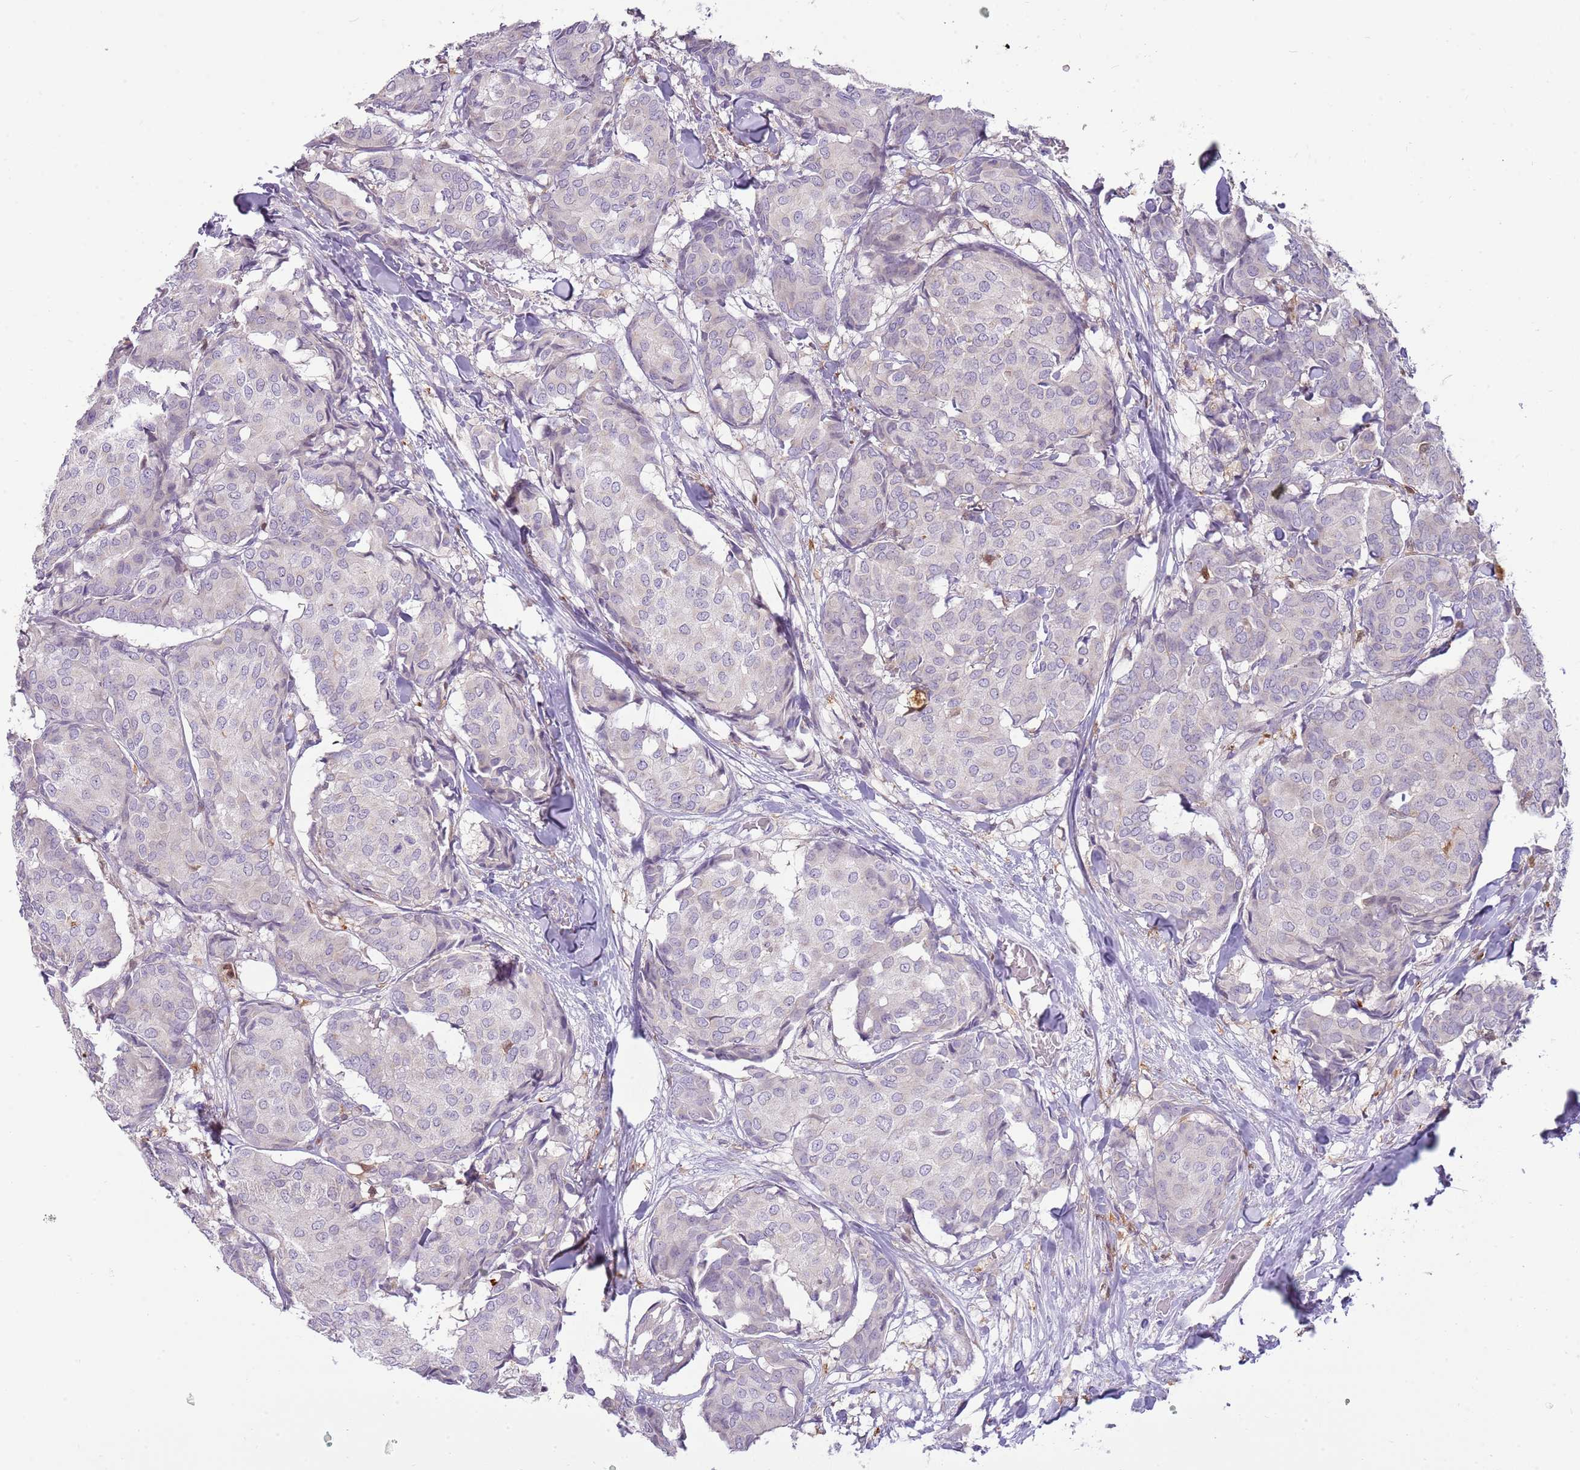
{"staining": {"intensity": "negative", "quantity": "none", "location": "none"}, "tissue": "breast cancer", "cell_type": "Tumor cells", "image_type": "cancer", "snomed": [{"axis": "morphology", "description": "Duct carcinoma"}, {"axis": "topography", "description": "Breast"}], "caption": "This is an immunohistochemistry (IHC) micrograph of breast cancer (infiltrating ductal carcinoma). There is no positivity in tumor cells.", "gene": "DIPK1C", "patient": {"sex": "female", "age": 75}}